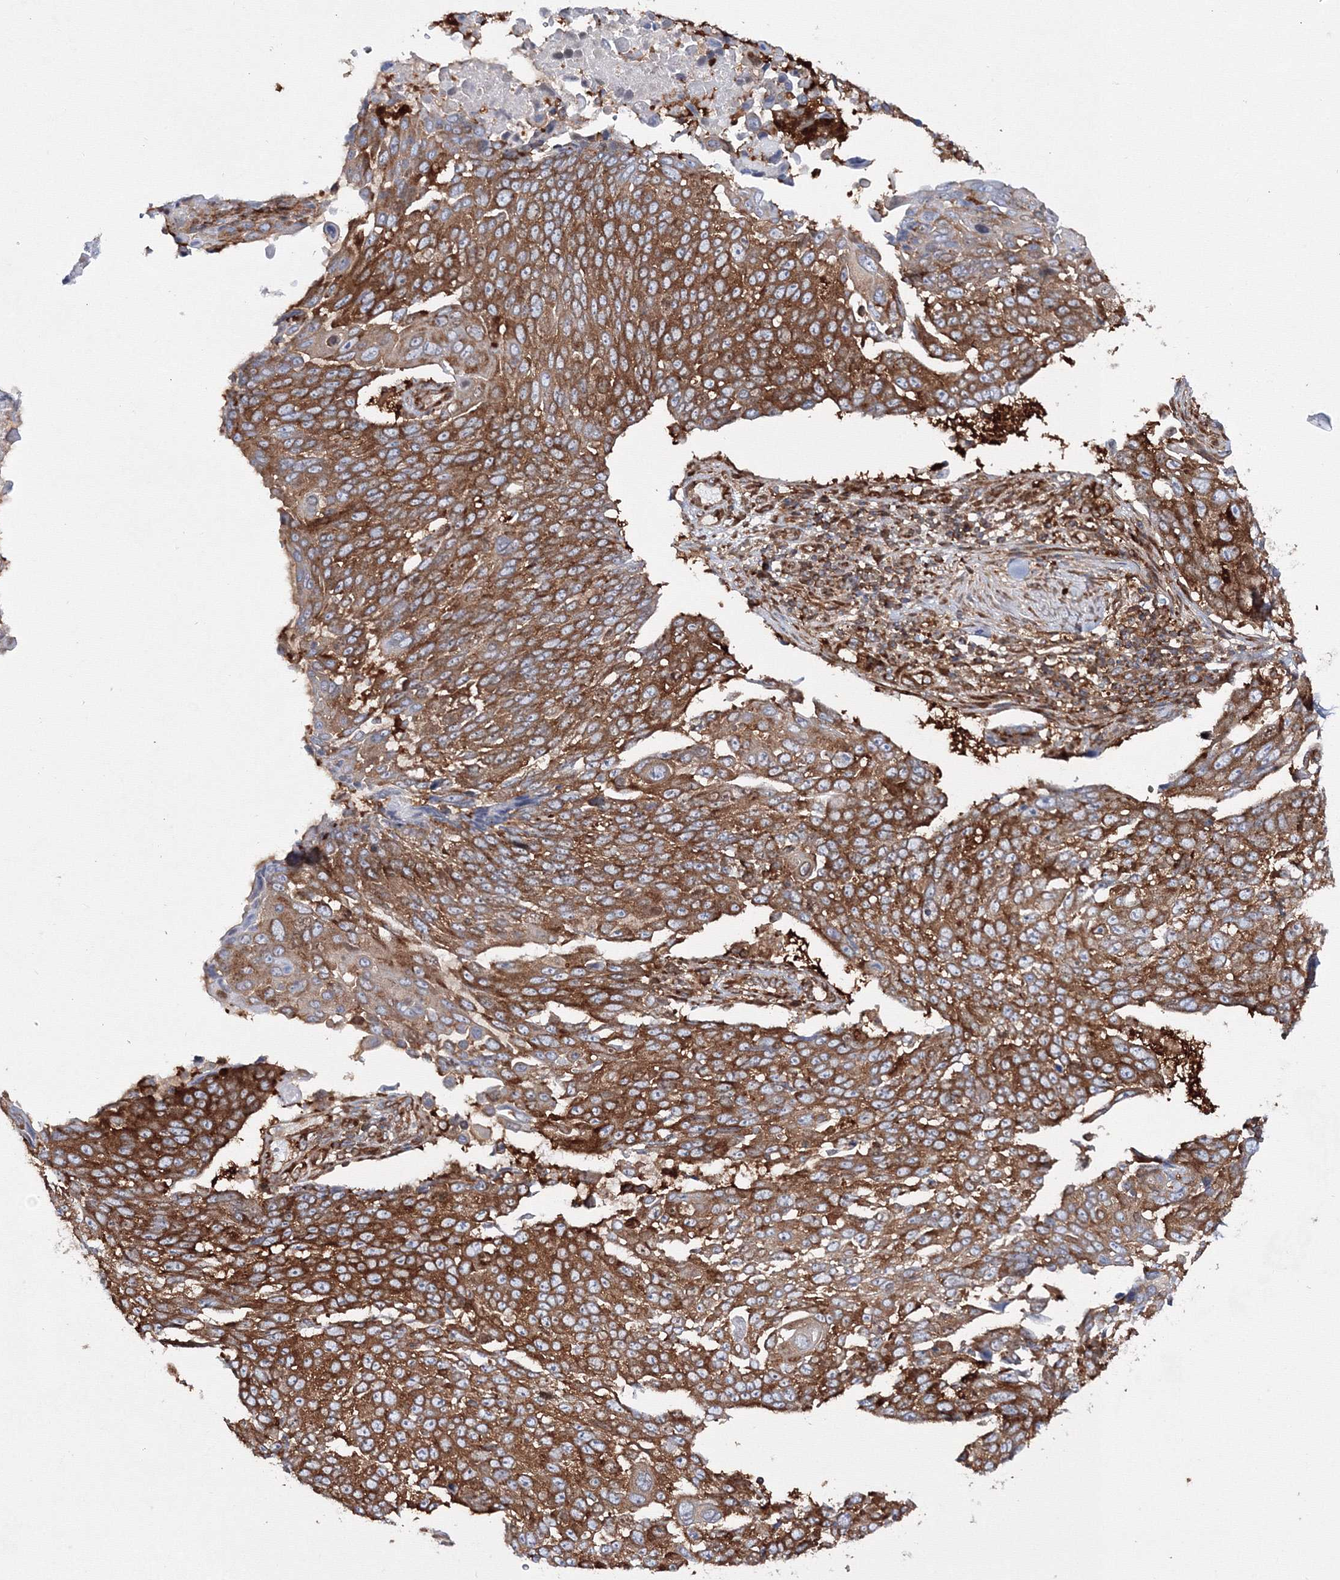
{"staining": {"intensity": "strong", "quantity": ">75%", "location": "cytoplasmic/membranous"}, "tissue": "lung cancer", "cell_type": "Tumor cells", "image_type": "cancer", "snomed": [{"axis": "morphology", "description": "Squamous cell carcinoma, NOS"}, {"axis": "topography", "description": "Lung"}], "caption": "Lung cancer (squamous cell carcinoma) stained for a protein (brown) displays strong cytoplasmic/membranous positive positivity in approximately >75% of tumor cells.", "gene": "HARS1", "patient": {"sex": "male", "age": 66}}